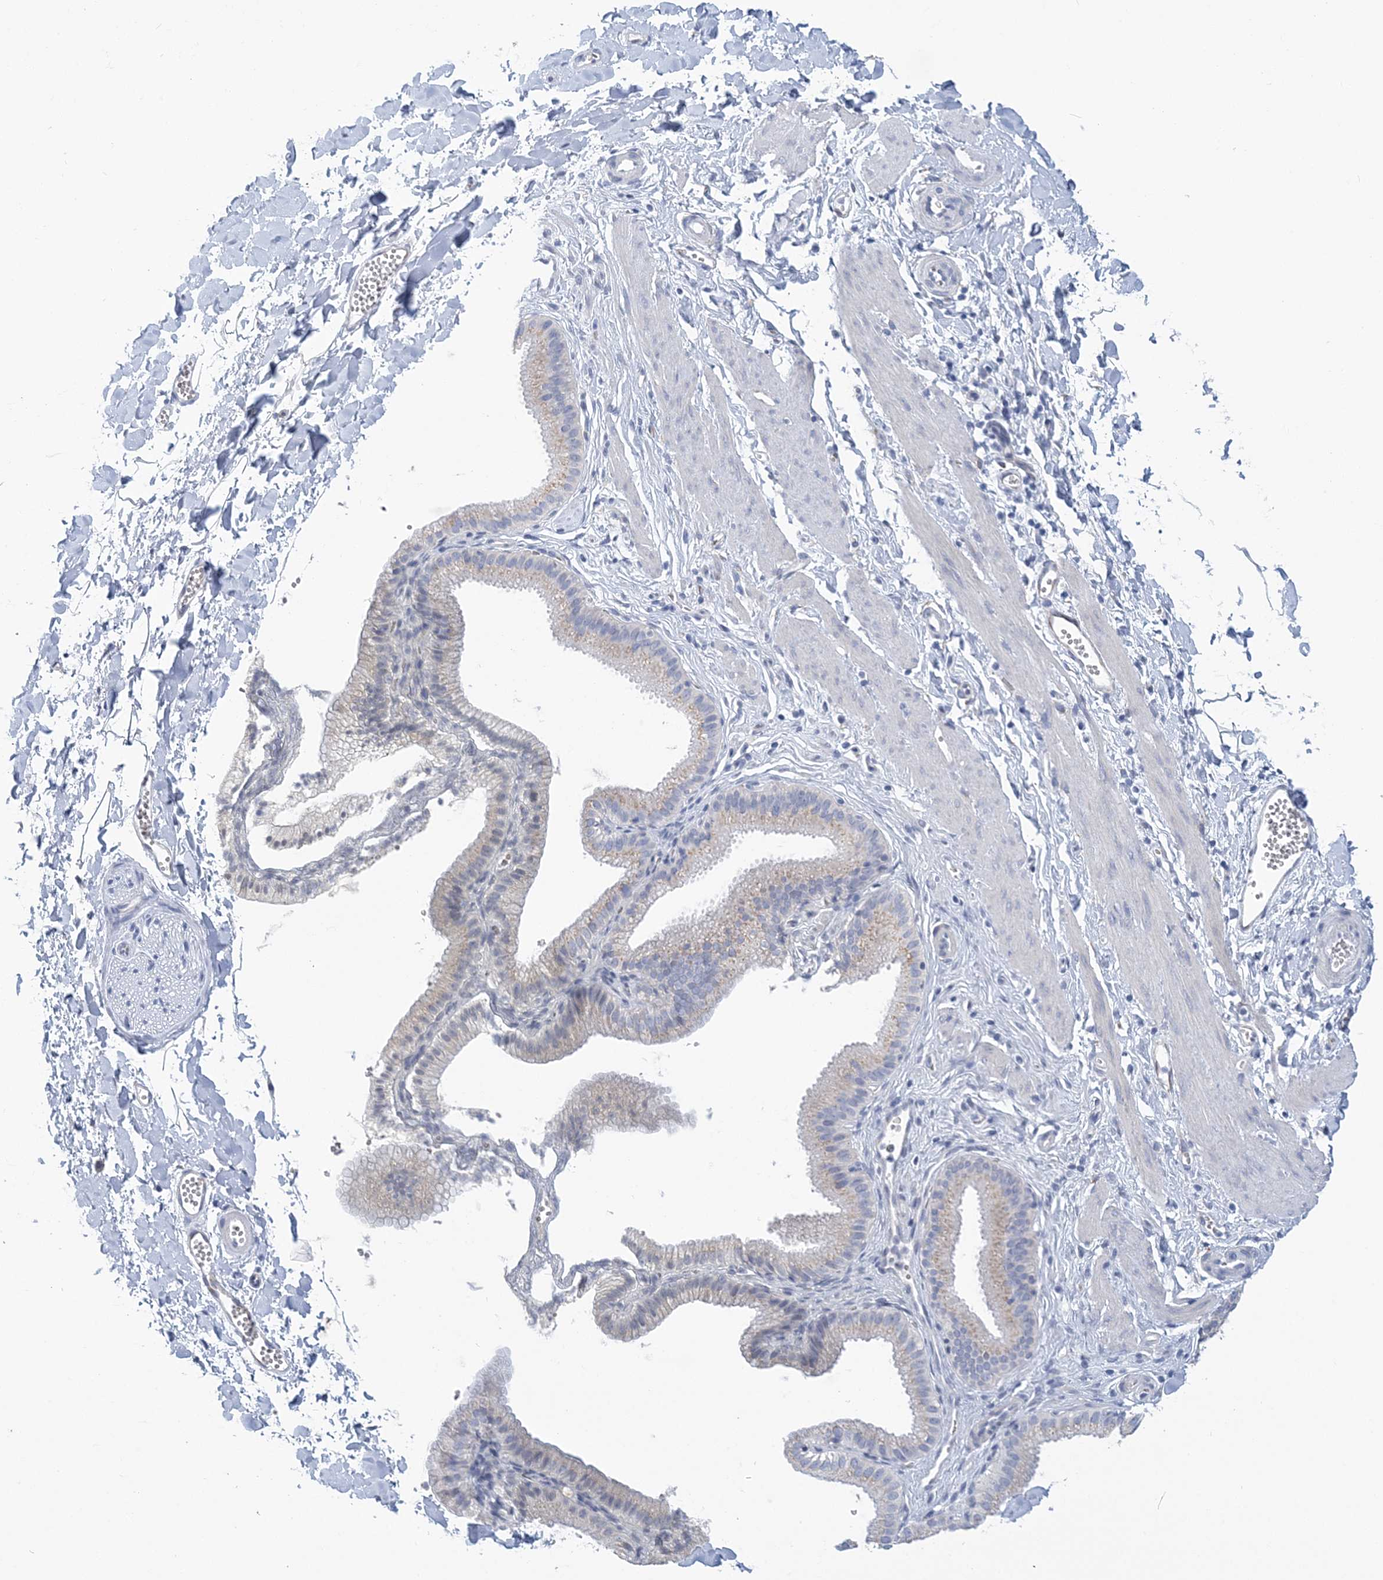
{"staining": {"intensity": "negative", "quantity": "none", "location": "none"}, "tissue": "adipose tissue", "cell_type": "Adipocytes", "image_type": "normal", "snomed": [{"axis": "morphology", "description": "Normal tissue, NOS"}, {"axis": "topography", "description": "Gallbladder"}, {"axis": "topography", "description": "Peripheral nerve tissue"}], "caption": "Immunohistochemistry photomicrograph of benign adipose tissue stained for a protein (brown), which exhibits no expression in adipocytes.", "gene": "PLEKHG4B", "patient": {"sex": "male", "age": 38}}